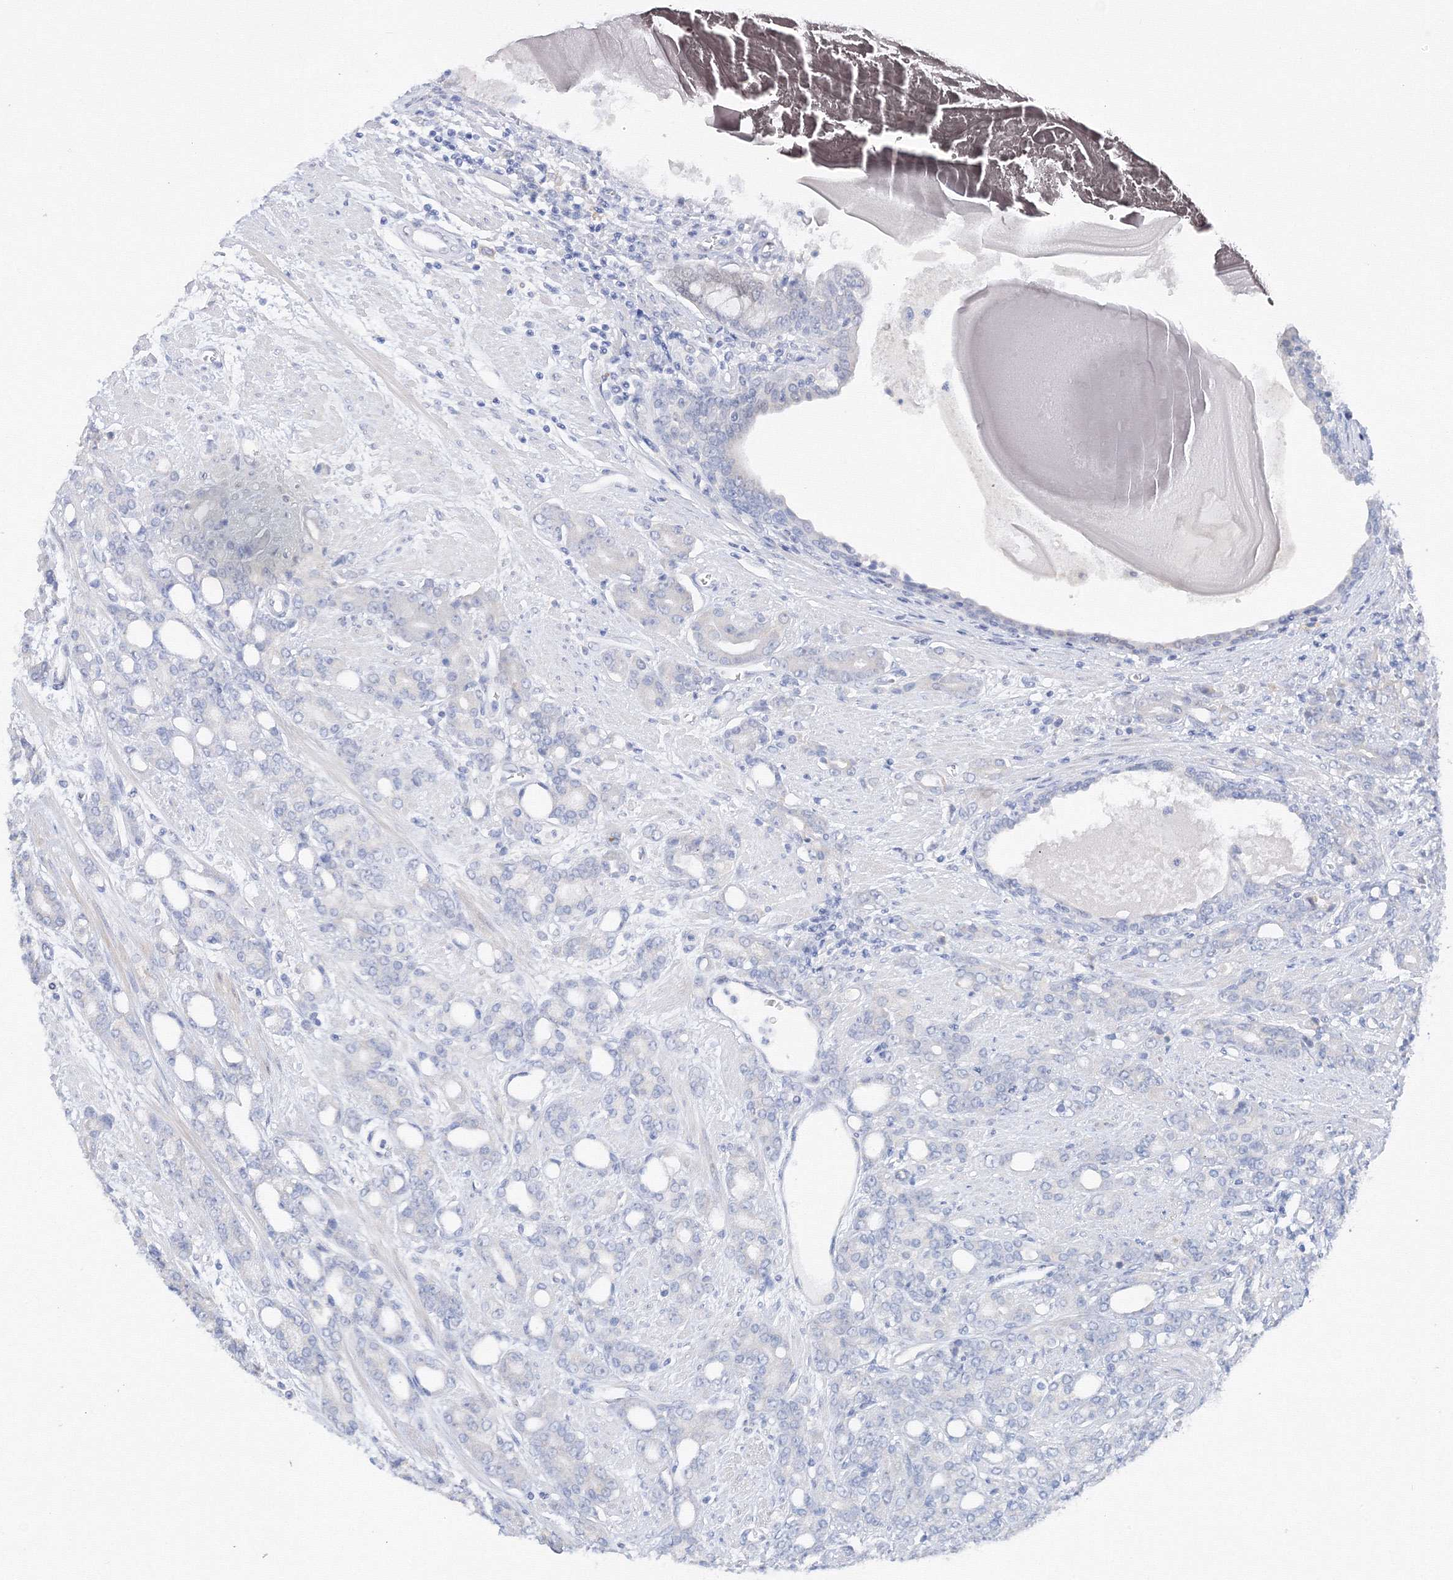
{"staining": {"intensity": "negative", "quantity": "none", "location": "none"}, "tissue": "prostate cancer", "cell_type": "Tumor cells", "image_type": "cancer", "snomed": [{"axis": "morphology", "description": "Adenocarcinoma, High grade"}, {"axis": "topography", "description": "Prostate"}], "caption": "Immunohistochemical staining of human prostate cancer (high-grade adenocarcinoma) reveals no significant expression in tumor cells.", "gene": "TAMM41", "patient": {"sex": "male", "age": 62}}